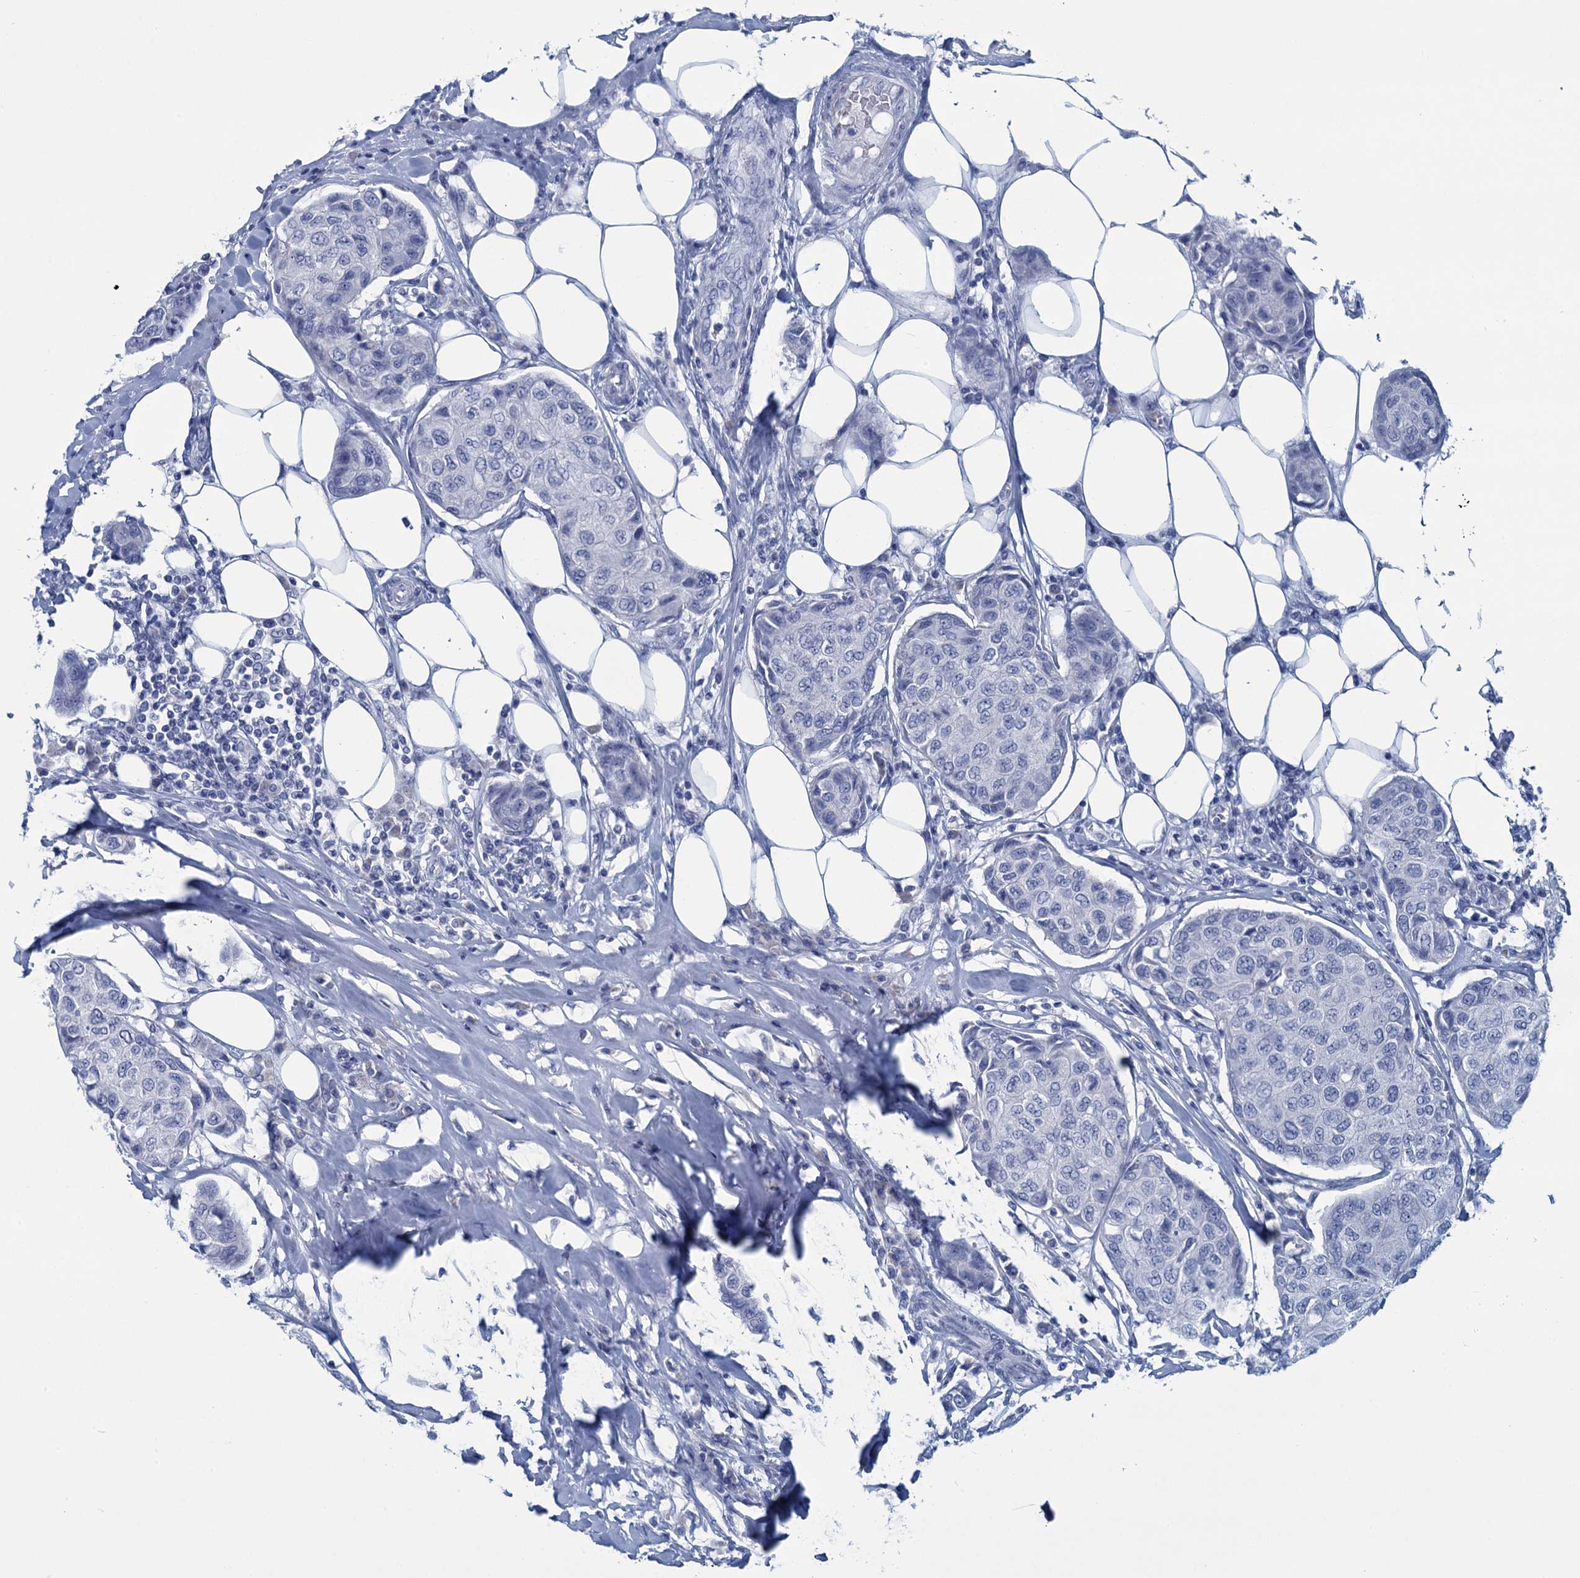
{"staining": {"intensity": "negative", "quantity": "none", "location": "none"}, "tissue": "breast cancer", "cell_type": "Tumor cells", "image_type": "cancer", "snomed": [{"axis": "morphology", "description": "Duct carcinoma"}, {"axis": "topography", "description": "Breast"}], "caption": "DAB immunohistochemical staining of human breast cancer (infiltrating ductal carcinoma) shows no significant expression in tumor cells. Nuclei are stained in blue.", "gene": "SCEL", "patient": {"sex": "female", "age": 80}}